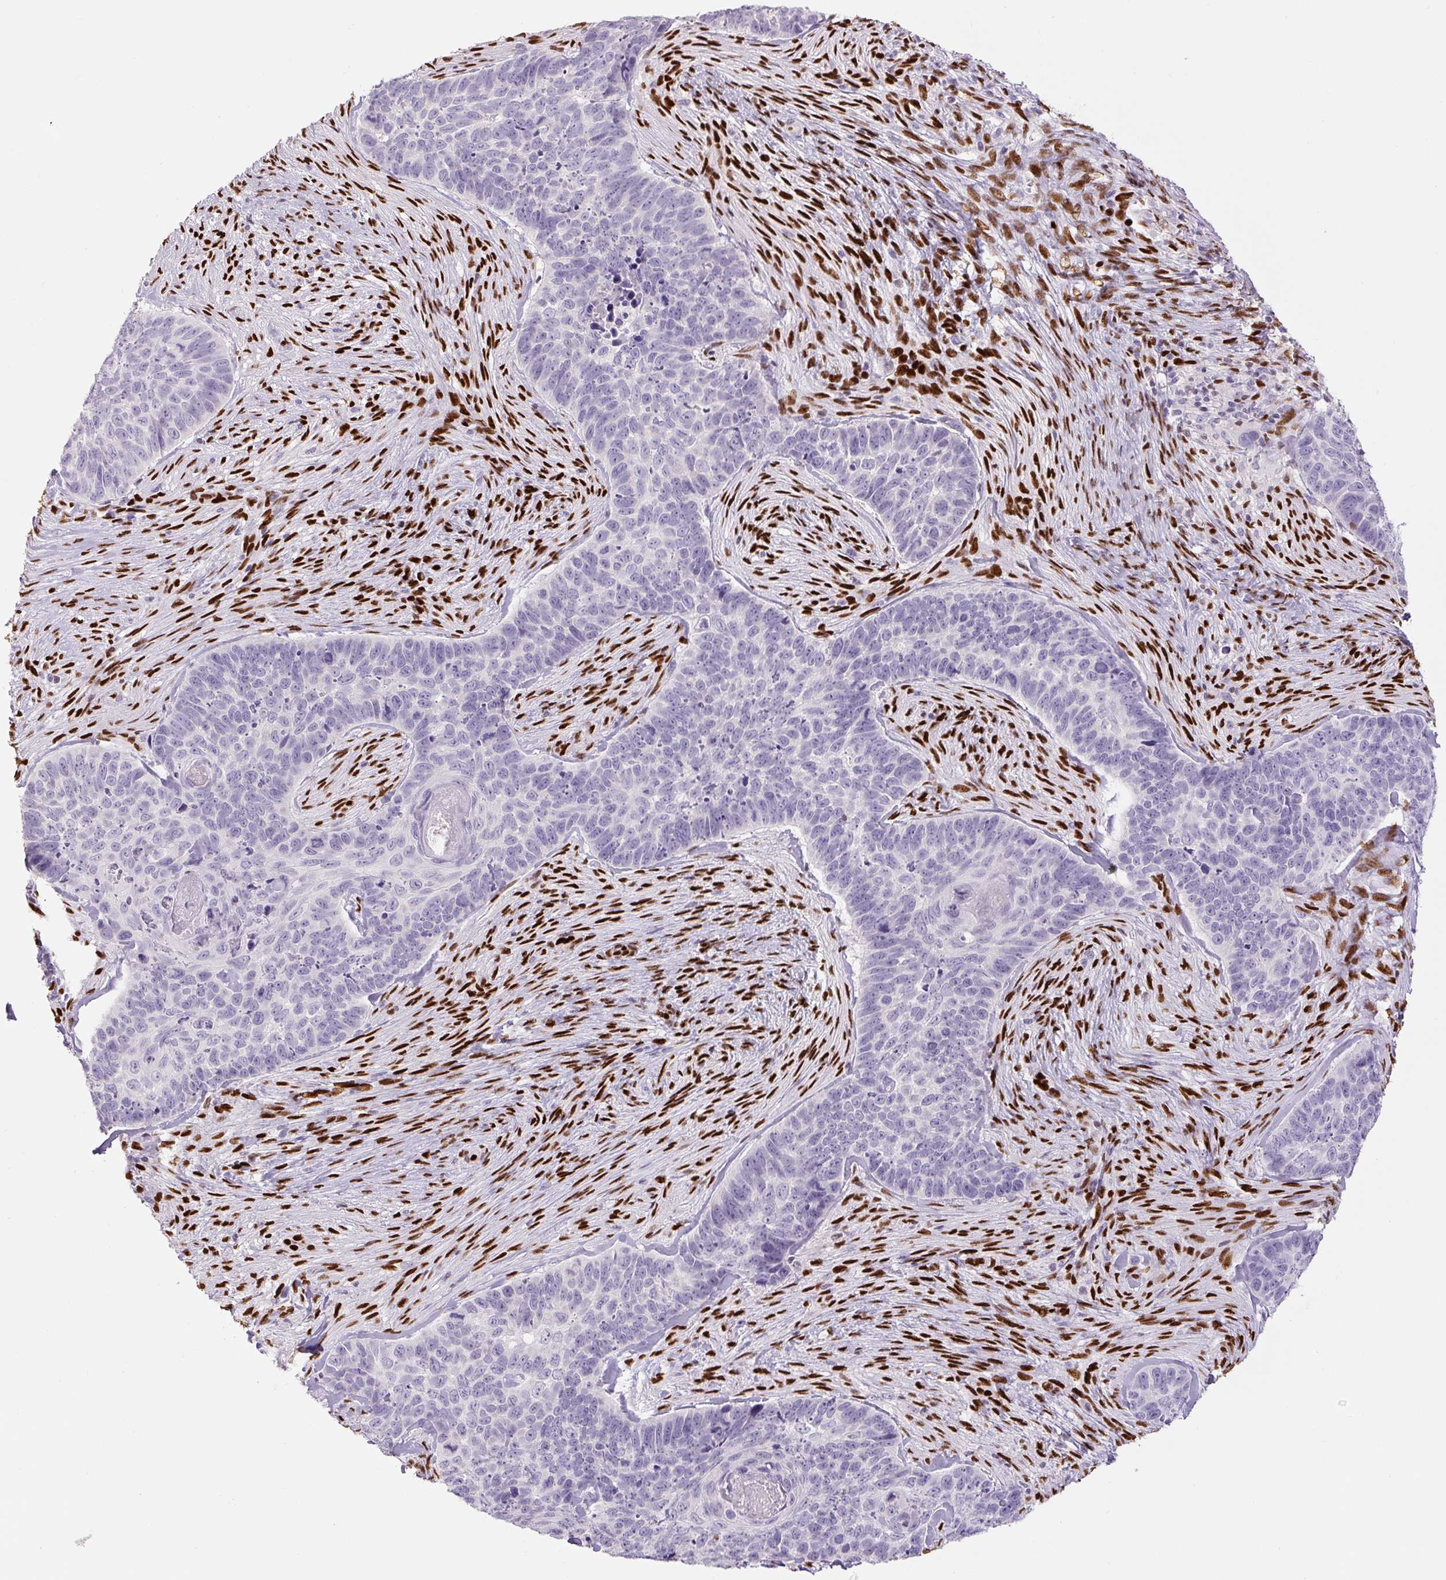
{"staining": {"intensity": "negative", "quantity": "none", "location": "none"}, "tissue": "skin cancer", "cell_type": "Tumor cells", "image_type": "cancer", "snomed": [{"axis": "morphology", "description": "Basal cell carcinoma"}, {"axis": "topography", "description": "Skin"}], "caption": "This is an immunohistochemistry photomicrograph of human skin cancer. There is no staining in tumor cells.", "gene": "ZEB1", "patient": {"sex": "female", "age": 82}}